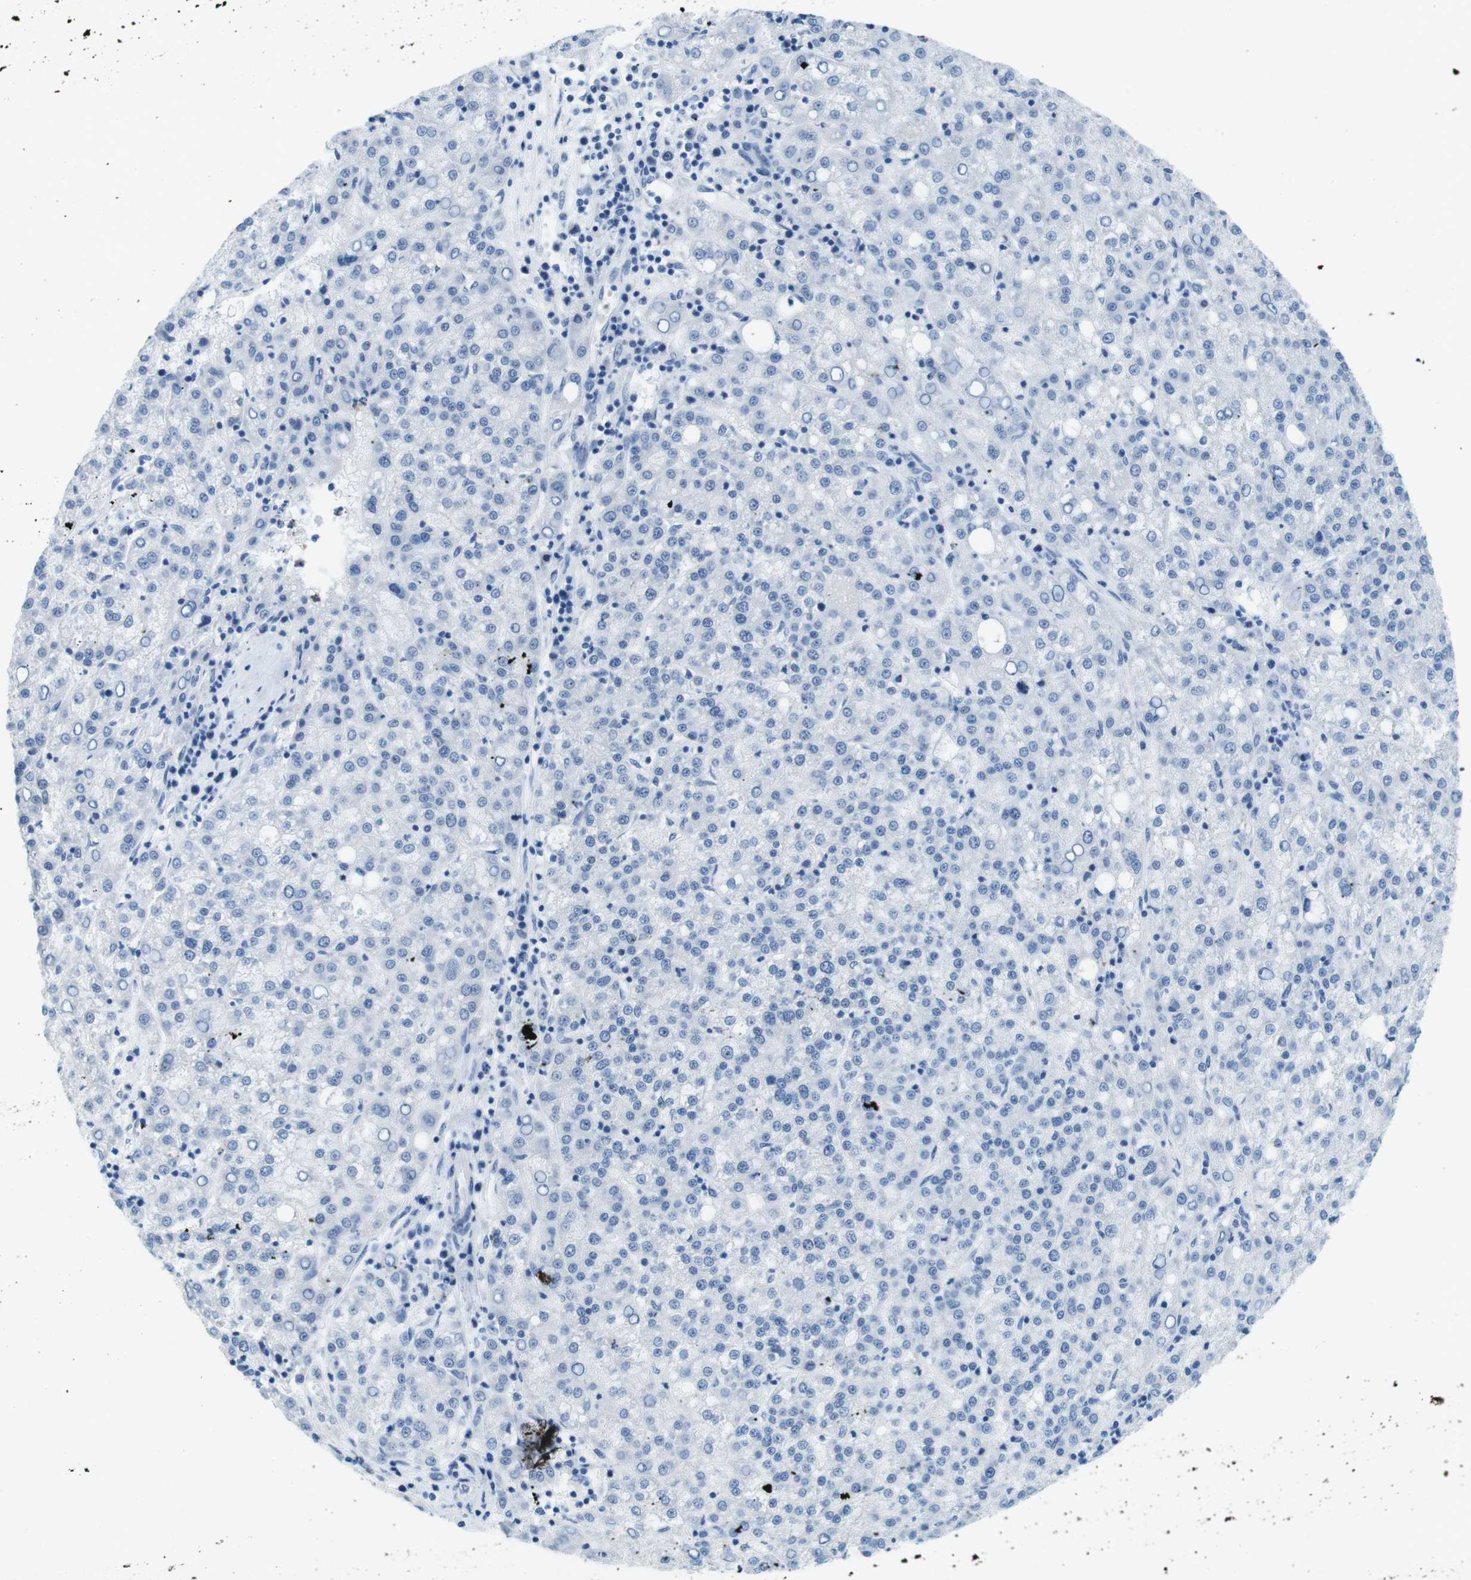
{"staining": {"intensity": "negative", "quantity": "none", "location": "none"}, "tissue": "liver cancer", "cell_type": "Tumor cells", "image_type": "cancer", "snomed": [{"axis": "morphology", "description": "Carcinoma, Hepatocellular, NOS"}, {"axis": "topography", "description": "Liver"}], "caption": "Protein analysis of liver cancer (hepatocellular carcinoma) reveals no significant expression in tumor cells.", "gene": "CTAG1B", "patient": {"sex": "female", "age": 58}}